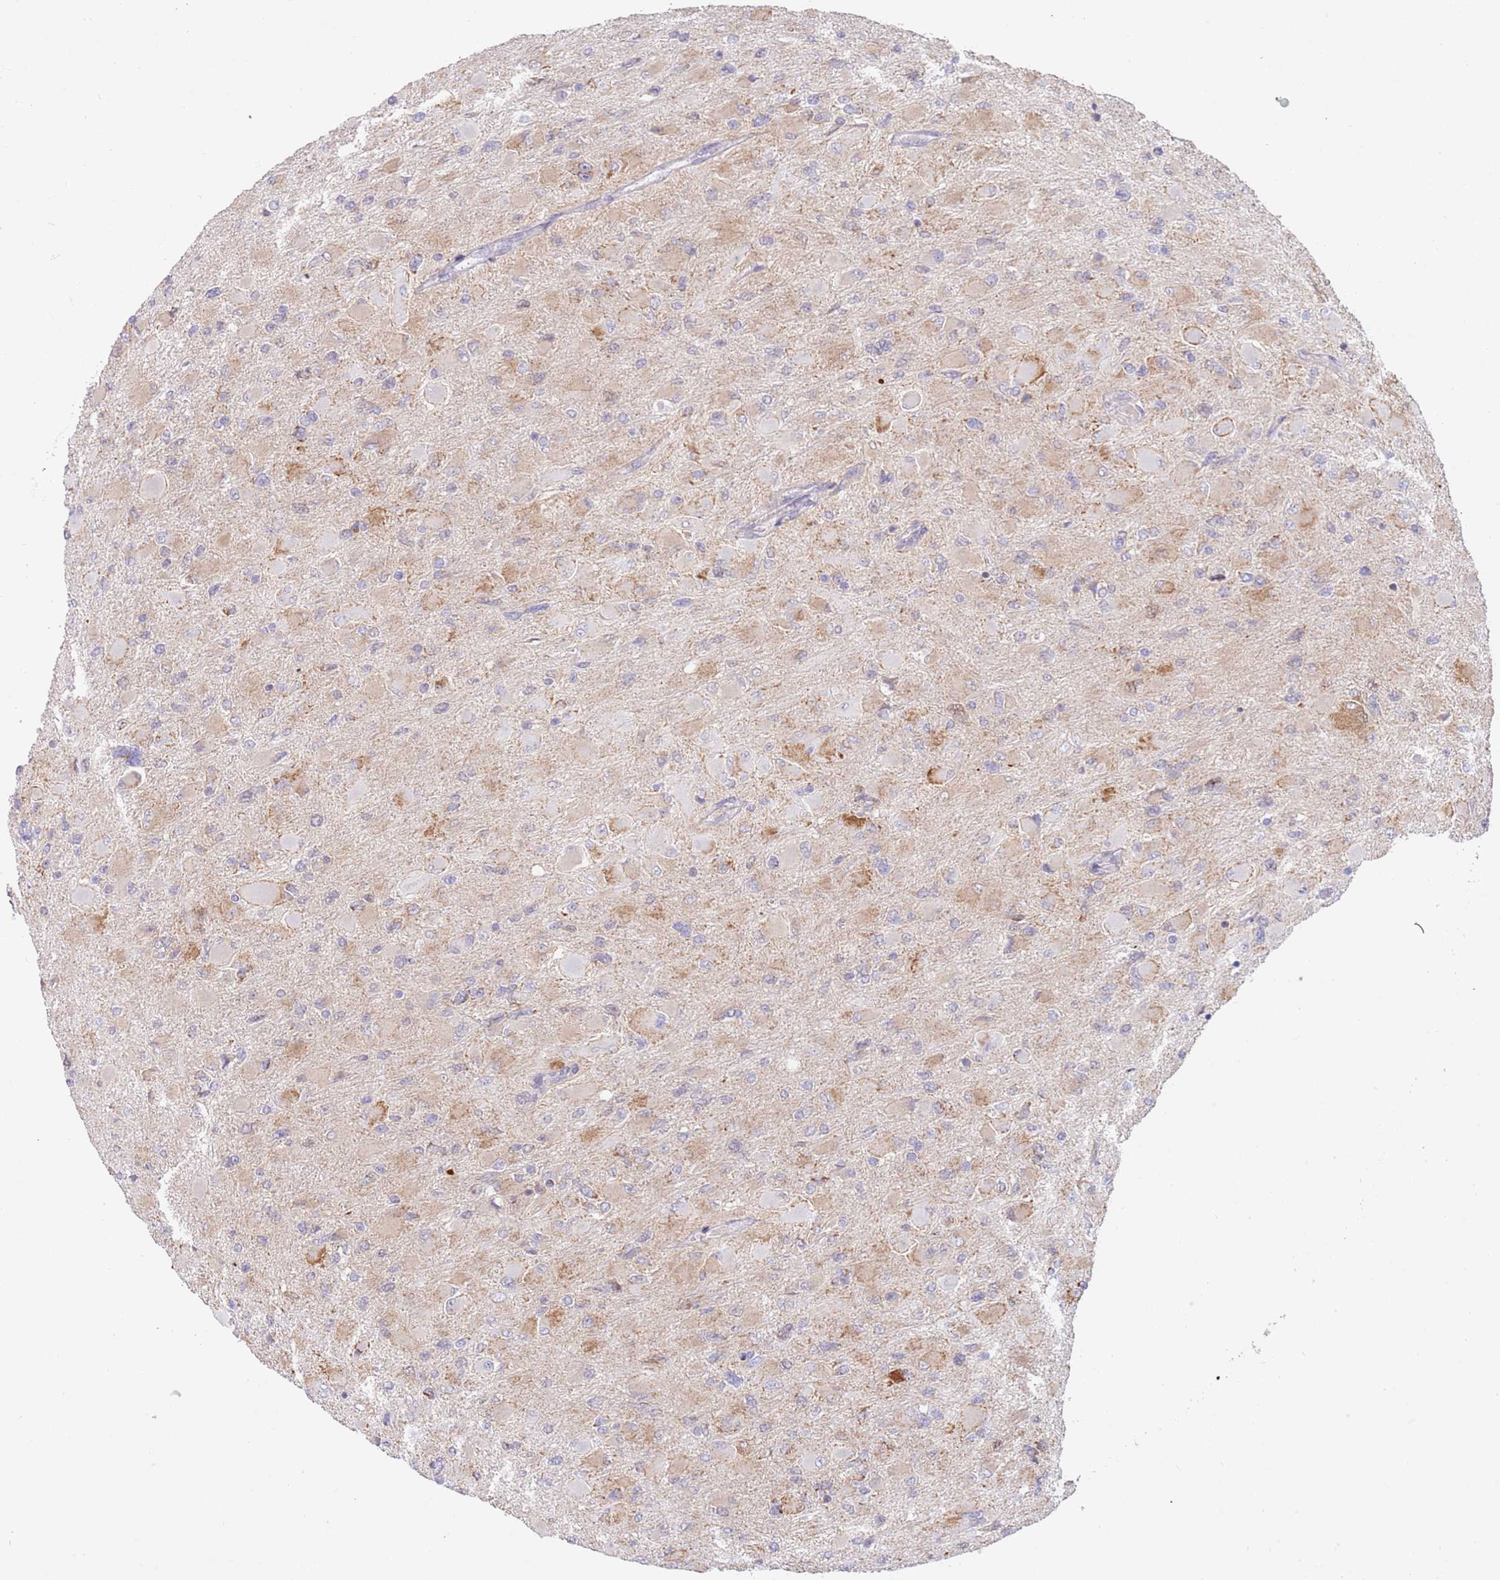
{"staining": {"intensity": "weak", "quantity": "<25%", "location": "cytoplasmic/membranous"}, "tissue": "glioma", "cell_type": "Tumor cells", "image_type": "cancer", "snomed": [{"axis": "morphology", "description": "Glioma, malignant, High grade"}, {"axis": "topography", "description": "Cerebral cortex"}], "caption": "Immunohistochemistry (IHC) image of human glioma stained for a protein (brown), which reveals no expression in tumor cells. The staining was performed using DAB to visualize the protein expression in brown, while the nuclei were stained in blue with hematoxylin (Magnification: 20x).", "gene": "TIMM13", "patient": {"sex": "female", "age": 36}}